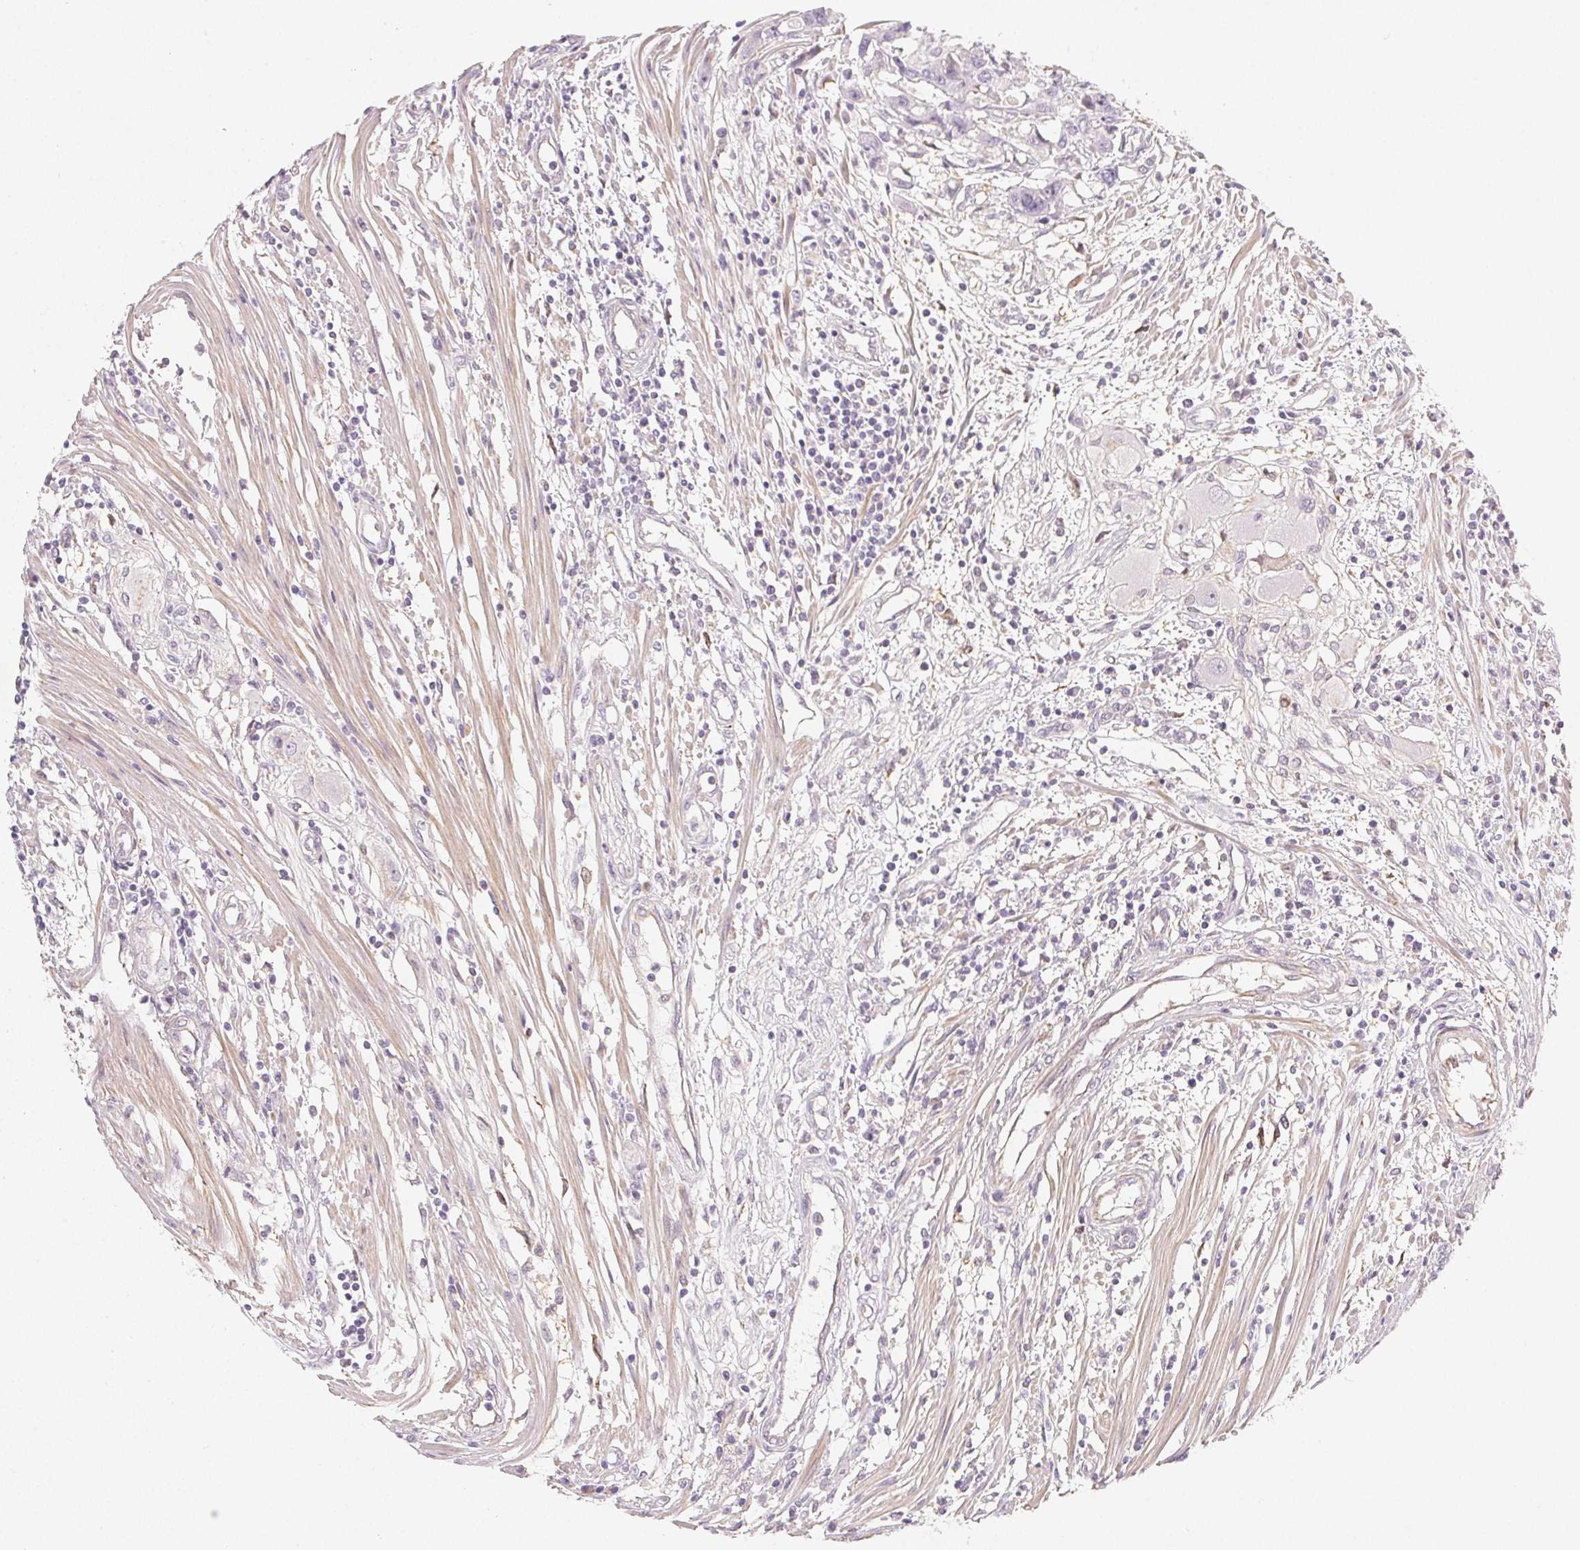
{"staining": {"intensity": "negative", "quantity": "none", "location": "none"}, "tissue": "colorectal cancer", "cell_type": "Tumor cells", "image_type": "cancer", "snomed": [{"axis": "morphology", "description": "Adenocarcinoma, NOS"}, {"axis": "topography", "description": "Colon"}], "caption": "Tumor cells are negative for protein expression in human adenocarcinoma (colorectal).", "gene": "LRRC23", "patient": {"sex": "male", "age": 77}}